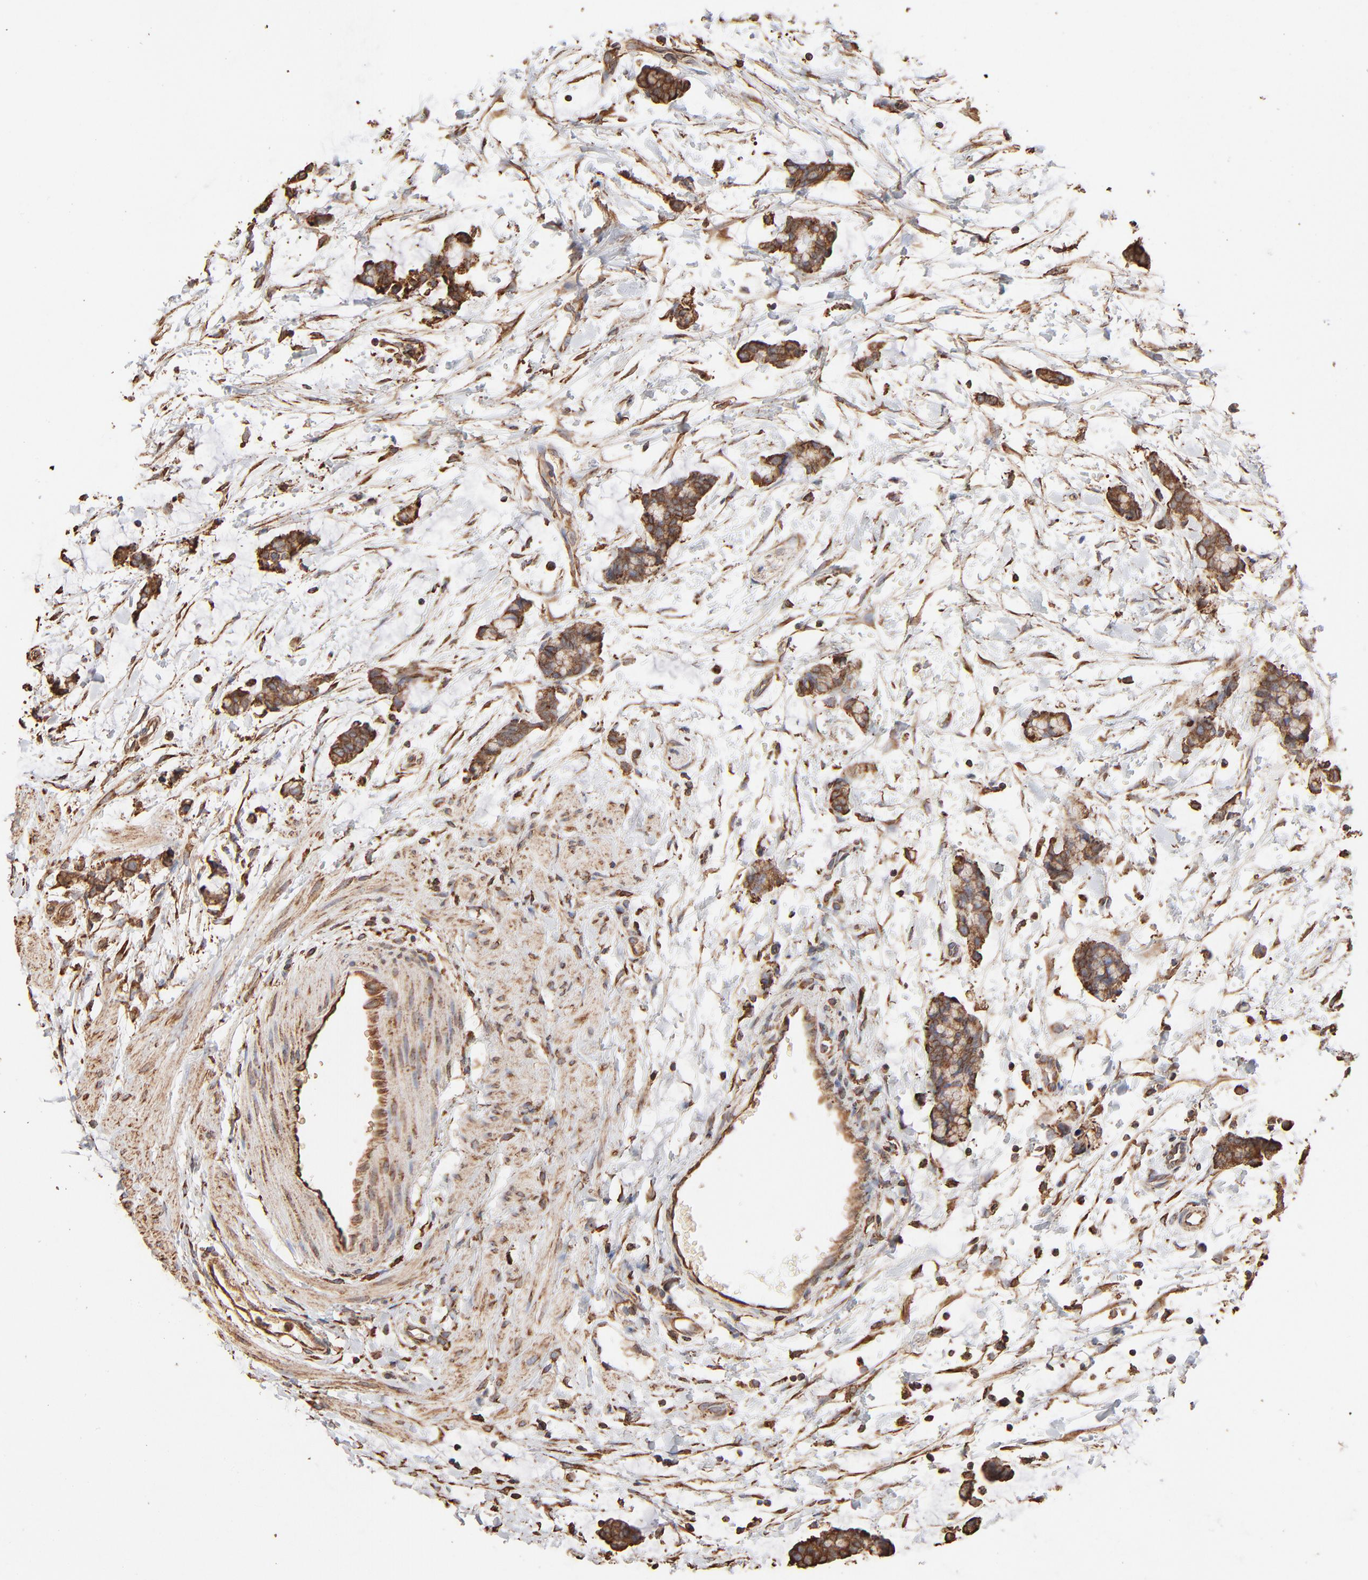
{"staining": {"intensity": "strong", "quantity": ">75%", "location": "cytoplasmic/membranous"}, "tissue": "colorectal cancer", "cell_type": "Tumor cells", "image_type": "cancer", "snomed": [{"axis": "morphology", "description": "Adenocarcinoma, NOS"}, {"axis": "topography", "description": "Colon"}], "caption": "DAB (3,3'-diaminobenzidine) immunohistochemical staining of colorectal cancer (adenocarcinoma) reveals strong cytoplasmic/membranous protein staining in approximately >75% of tumor cells.", "gene": "PDIA3", "patient": {"sex": "male", "age": 14}}